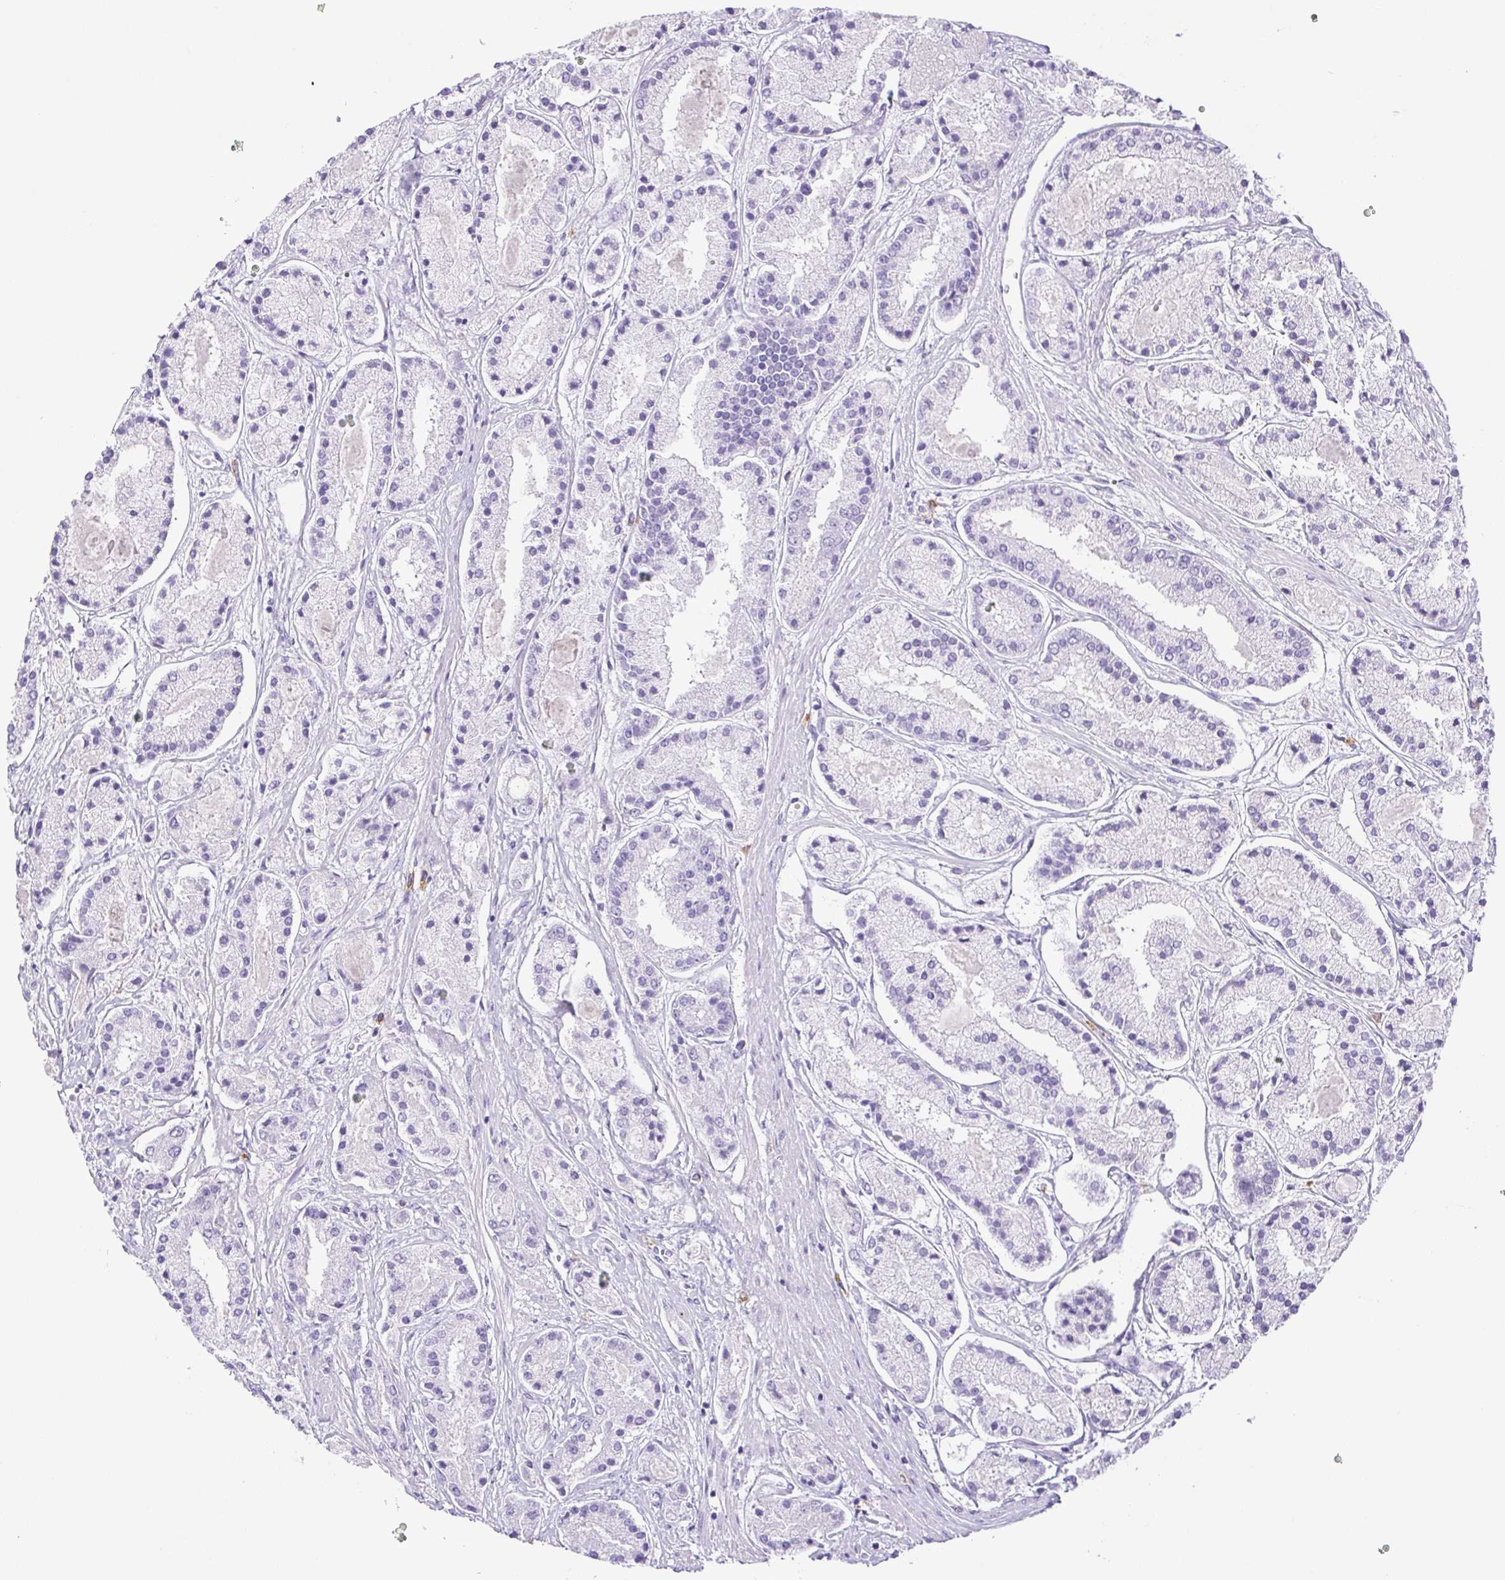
{"staining": {"intensity": "negative", "quantity": "none", "location": "none"}, "tissue": "prostate cancer", "cell_type": "Tumor cells", "image_type": "cancer", "snomed": [{"axis": "morphology", "description": "Adenocarcinoma, High grade"}, {"axis": "topography", "description": "Prostate"}], "caption": "The IHC photomicrograph has no significant expression in tumor cells of prostate high-grade adenocarcinoma tissue.", "gene": "PAPPA2", "patient": {"sex": "male", "age": 67}}